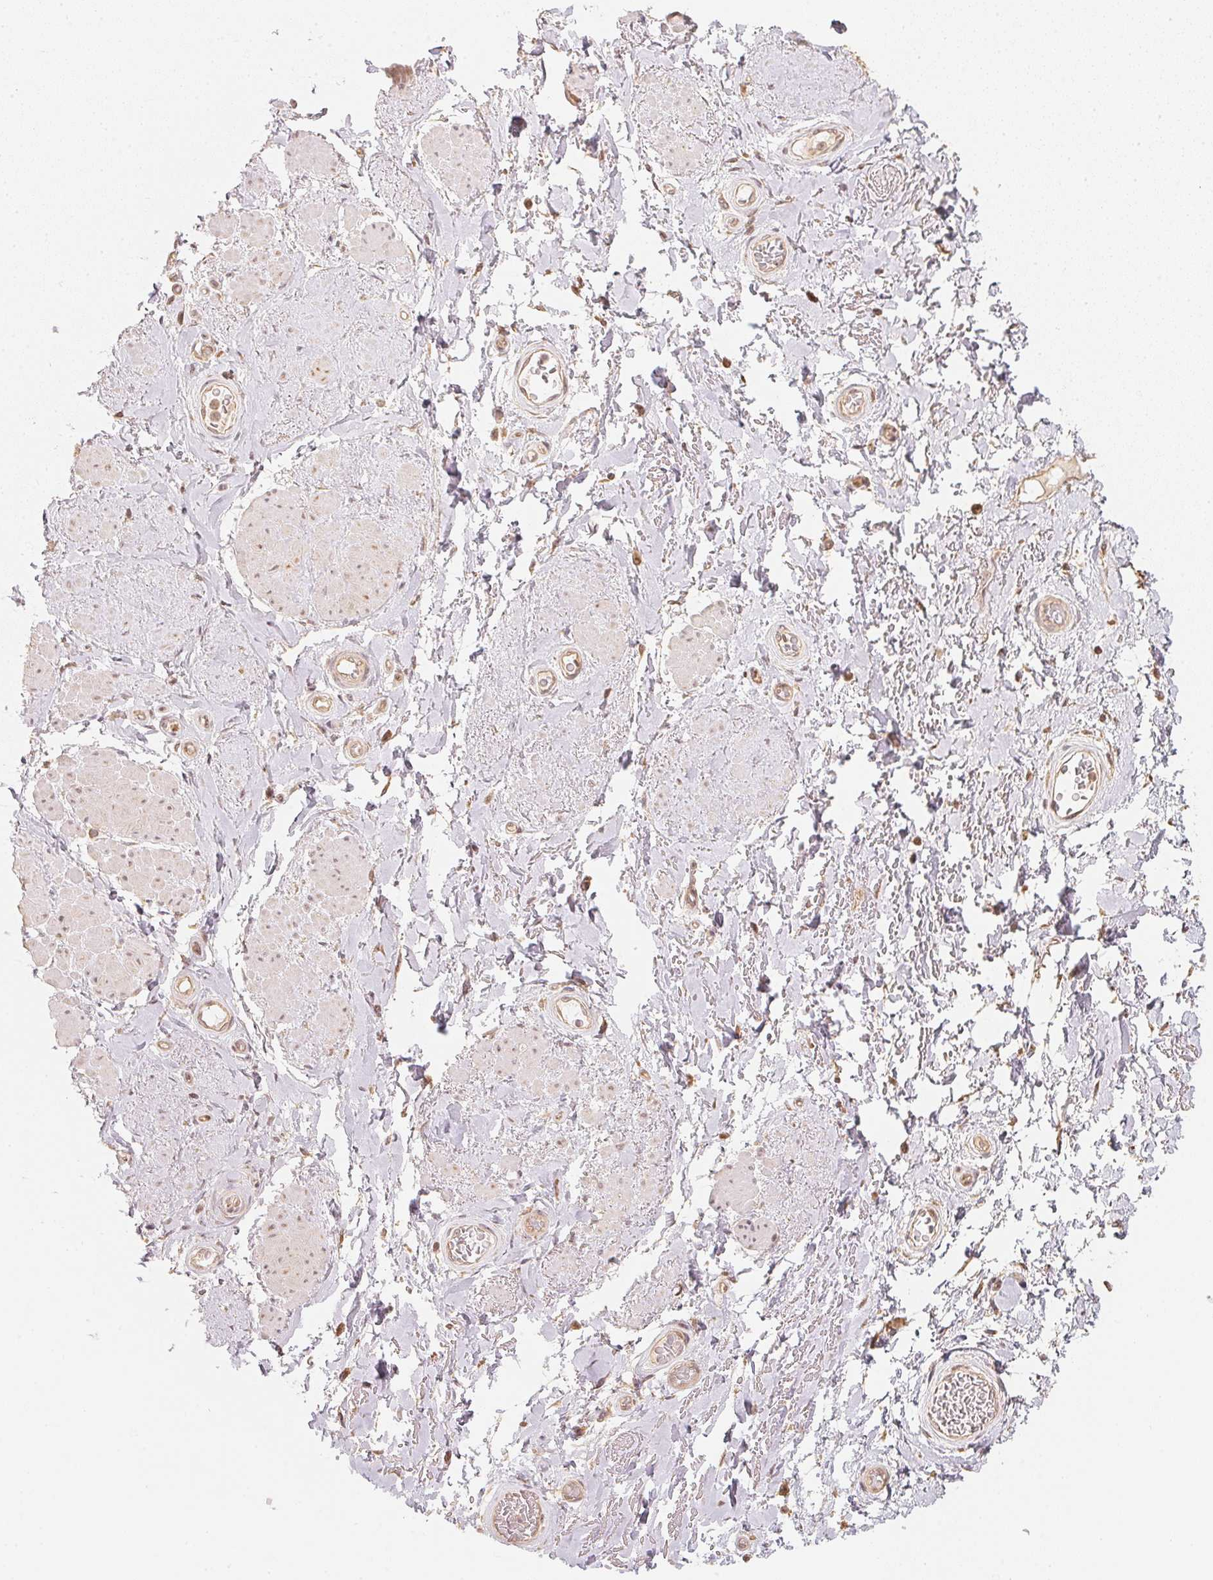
{"staining": {"intensity": "moderate", "quantity": "<25%", "location": "cytoplasmic/membranous,nuclear"}, "tissue": "adipose tissue", "cell_type": "Adipocytes", "image_type": "normal", "snomed": [{"axis": "morphology", "description": "Normal tissue, NOS"}, {"axis": "topography", "description": "Anal"}, {"axis": "topography", "description": "Peripheral nerve tissue"}], "caption": "Protein expression analysis of normal adipose tissue exhibits moderate cytoplasmic/membranous,nuclear positivity in approximately <25% of adipocytes.", "gene": "WDR54", "patient": {"sex": "male", "age": 53}}